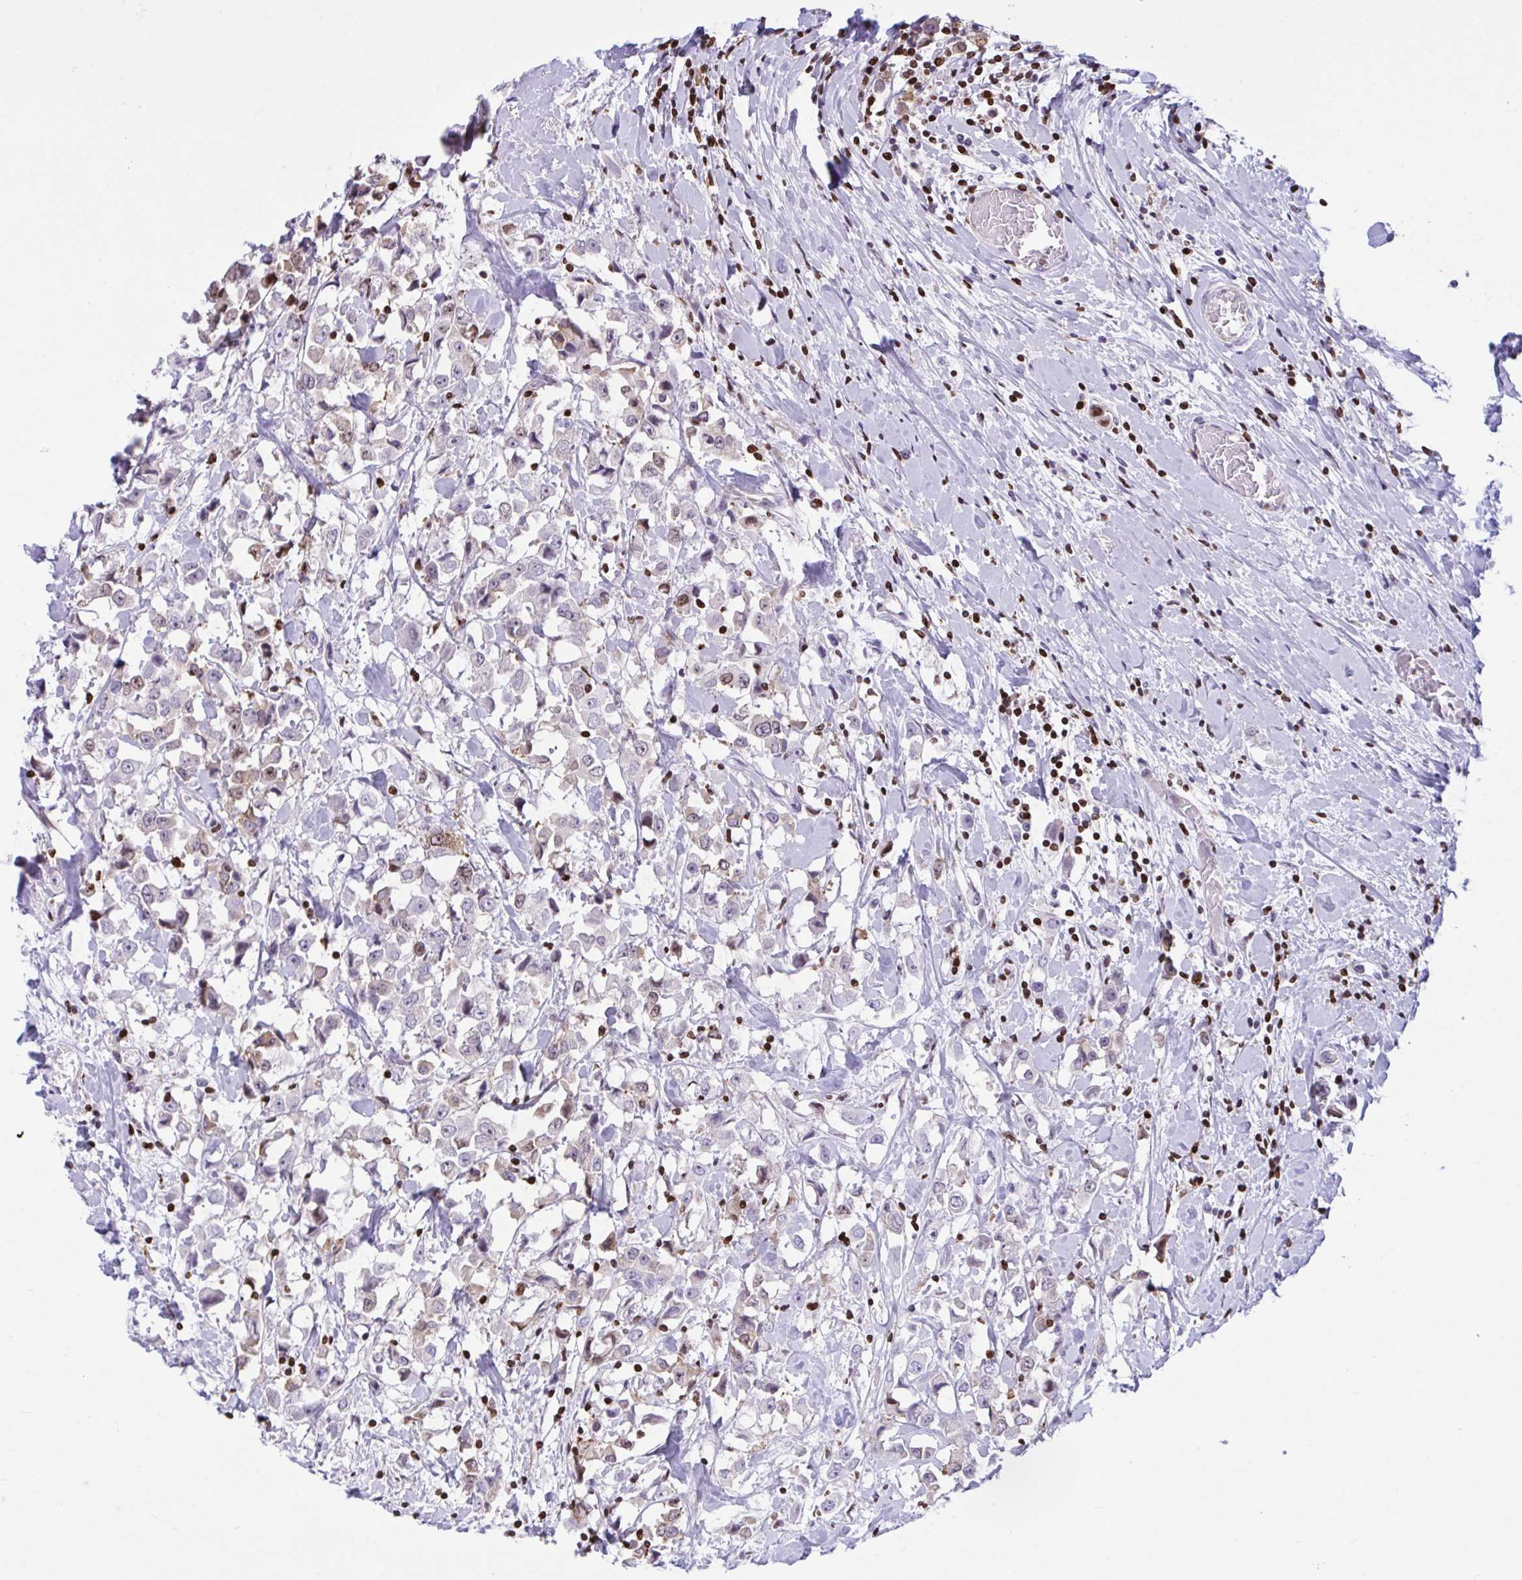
{"staining": {"intensity": "negative", "quantity": "none", "location": "none"}, "tissue": "breast cancer", "cell_type": "Tumor cells", "image_type": "cancer", "snomed": [{"axis": "morphology", "description": "Duct carcinoma"}, {"axis": "topography", "description": "Breast"}], "caption": "An immunohistochemistry micrograph of breast intraductal carcinoma is shown. There is no staining in tumor cells of breast intraductal carcinoma.", "gene": "HMGB2", "patient": {"sex": "female", "age": 61}}